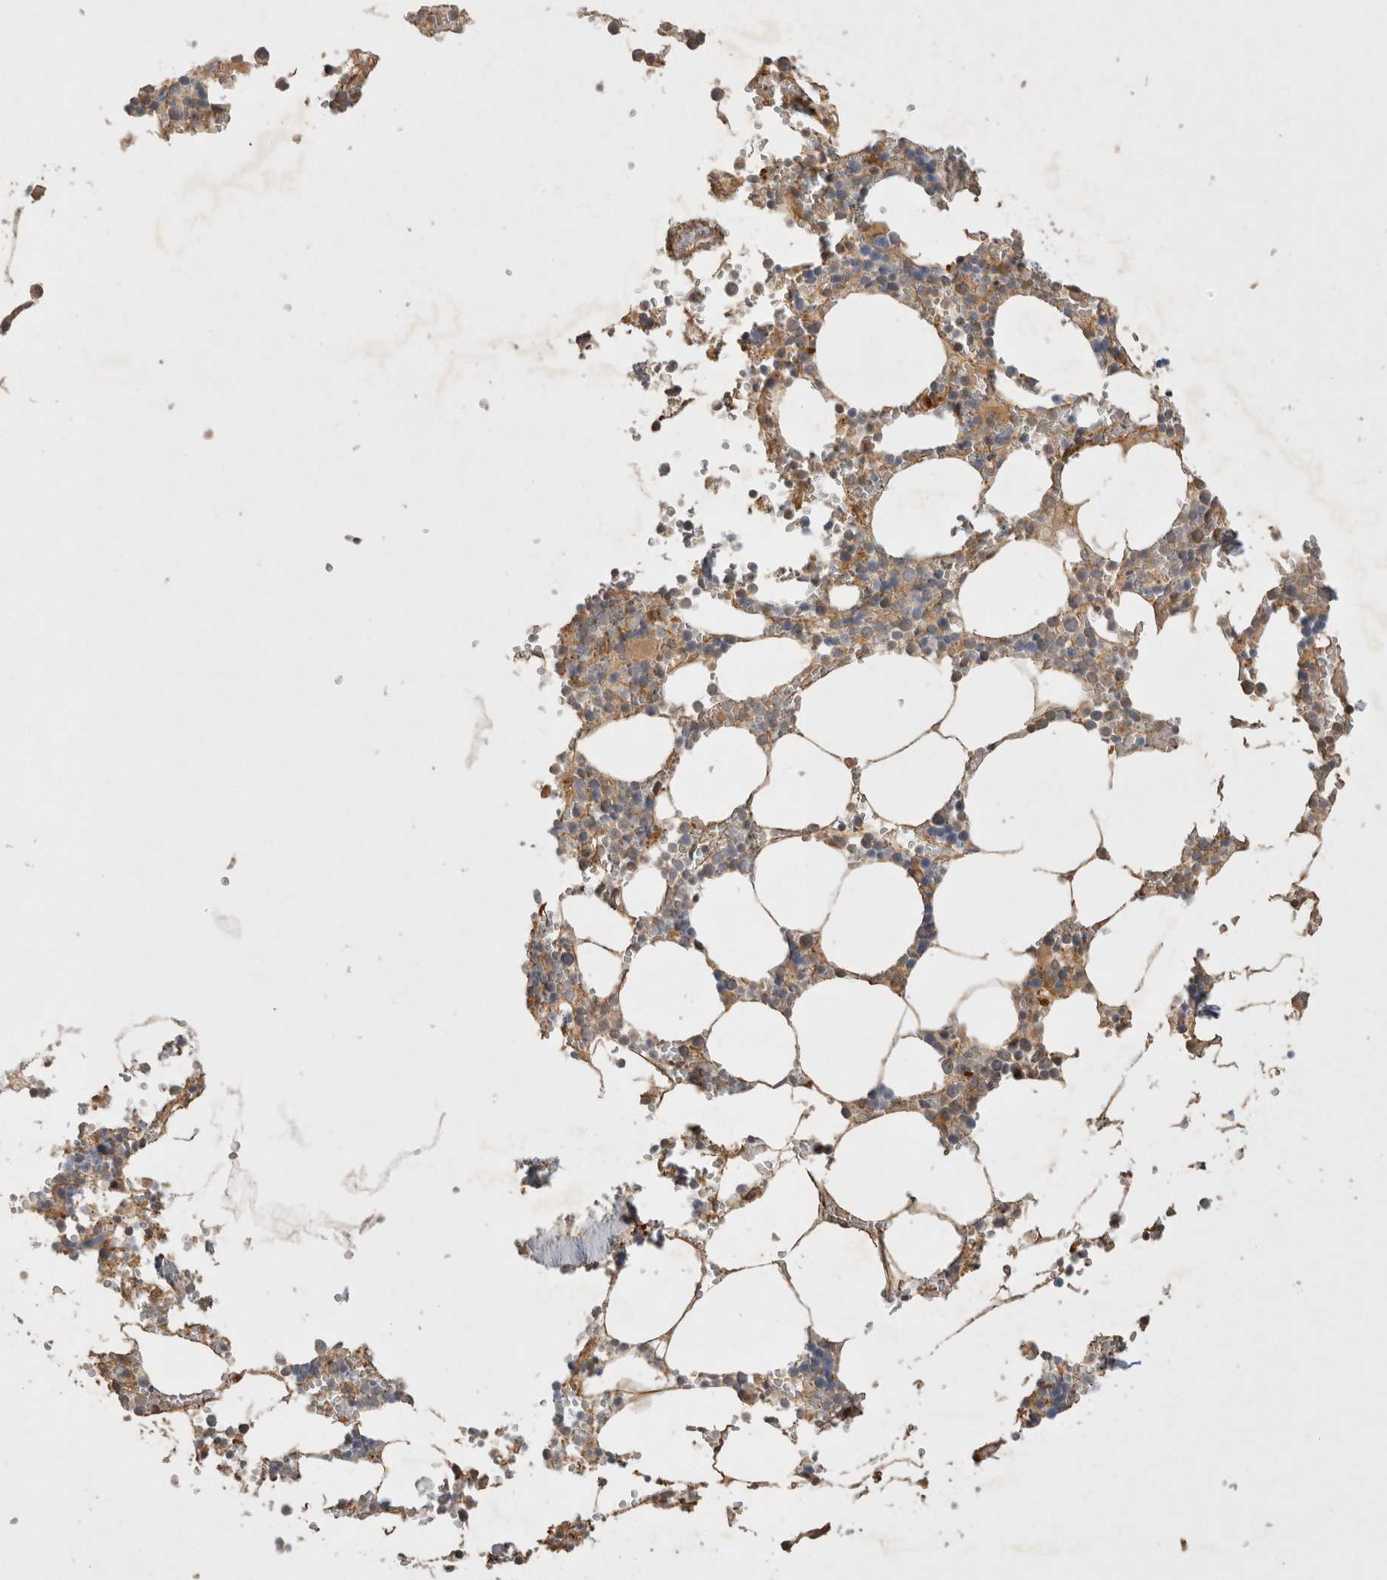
{"staining": {"intensity": "strong", "quantity": "<25%", "location": "cytoplasmic/membranous"}, "tissue": "bone marrow", "cell_type": "Hematopoietic cells", "image_type": "normal", "snomed": [{"axis": "morphology", "description": "Normal tissue, NOS"}, {"axis": "topography", "description": "Bone marrow"}], "caption": "This photomicrograph reveals IHC staining of normal human bone marrow, with medium strong cytoplasmic/membranous expression in about <25% of hematopoietic cells.", "gene": "PPP1R42", "patient": {"sex": "male", "age": 70}}